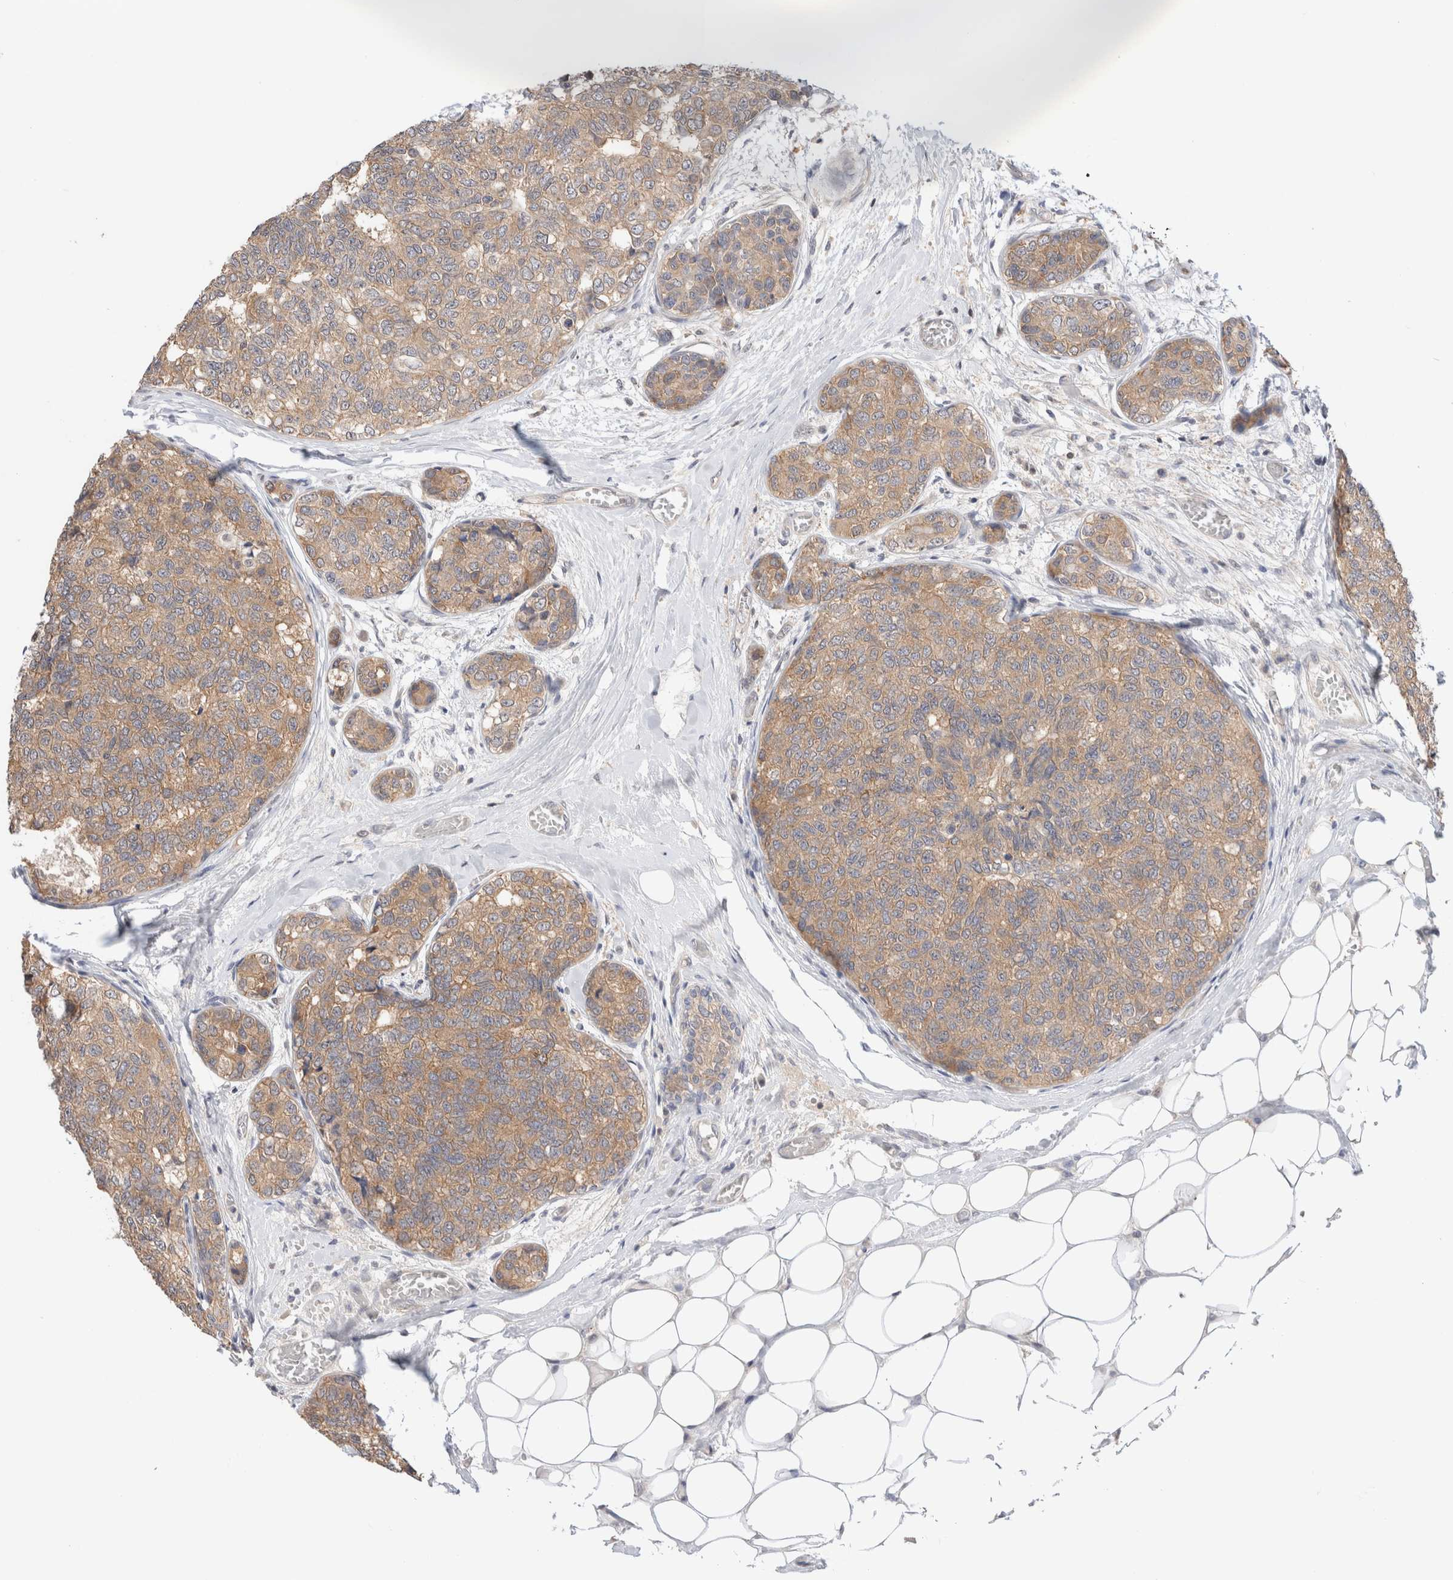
{"staining": {"intensity": "moderate", "quantity": ">75%", "location": "cytoplasmic/membranous"}, "tissue": "breast cancer", "cell_type": "Tumor cells", "image_type": "cancer", "snomed": [{"axis": "morphology", "description": "Normal tissue, NOS"}, {"axis": "morphology", "description": "Duct carcinoma"}, {"axis": "topography", "description": "Breast"}], "caption": "DAB immunohistochemical staining of human breast invasive ductal carcinoma demonstrates moderate cytoplasmic/membranous protein positivity in about >75% of tumor cells. The staining was performed using DAB, with brown indicating positive protein expression. Nuclei are stained blue with hematoxylin.", "gene": "C17orf97", "patient": {"sex": "female", "age": 43}}